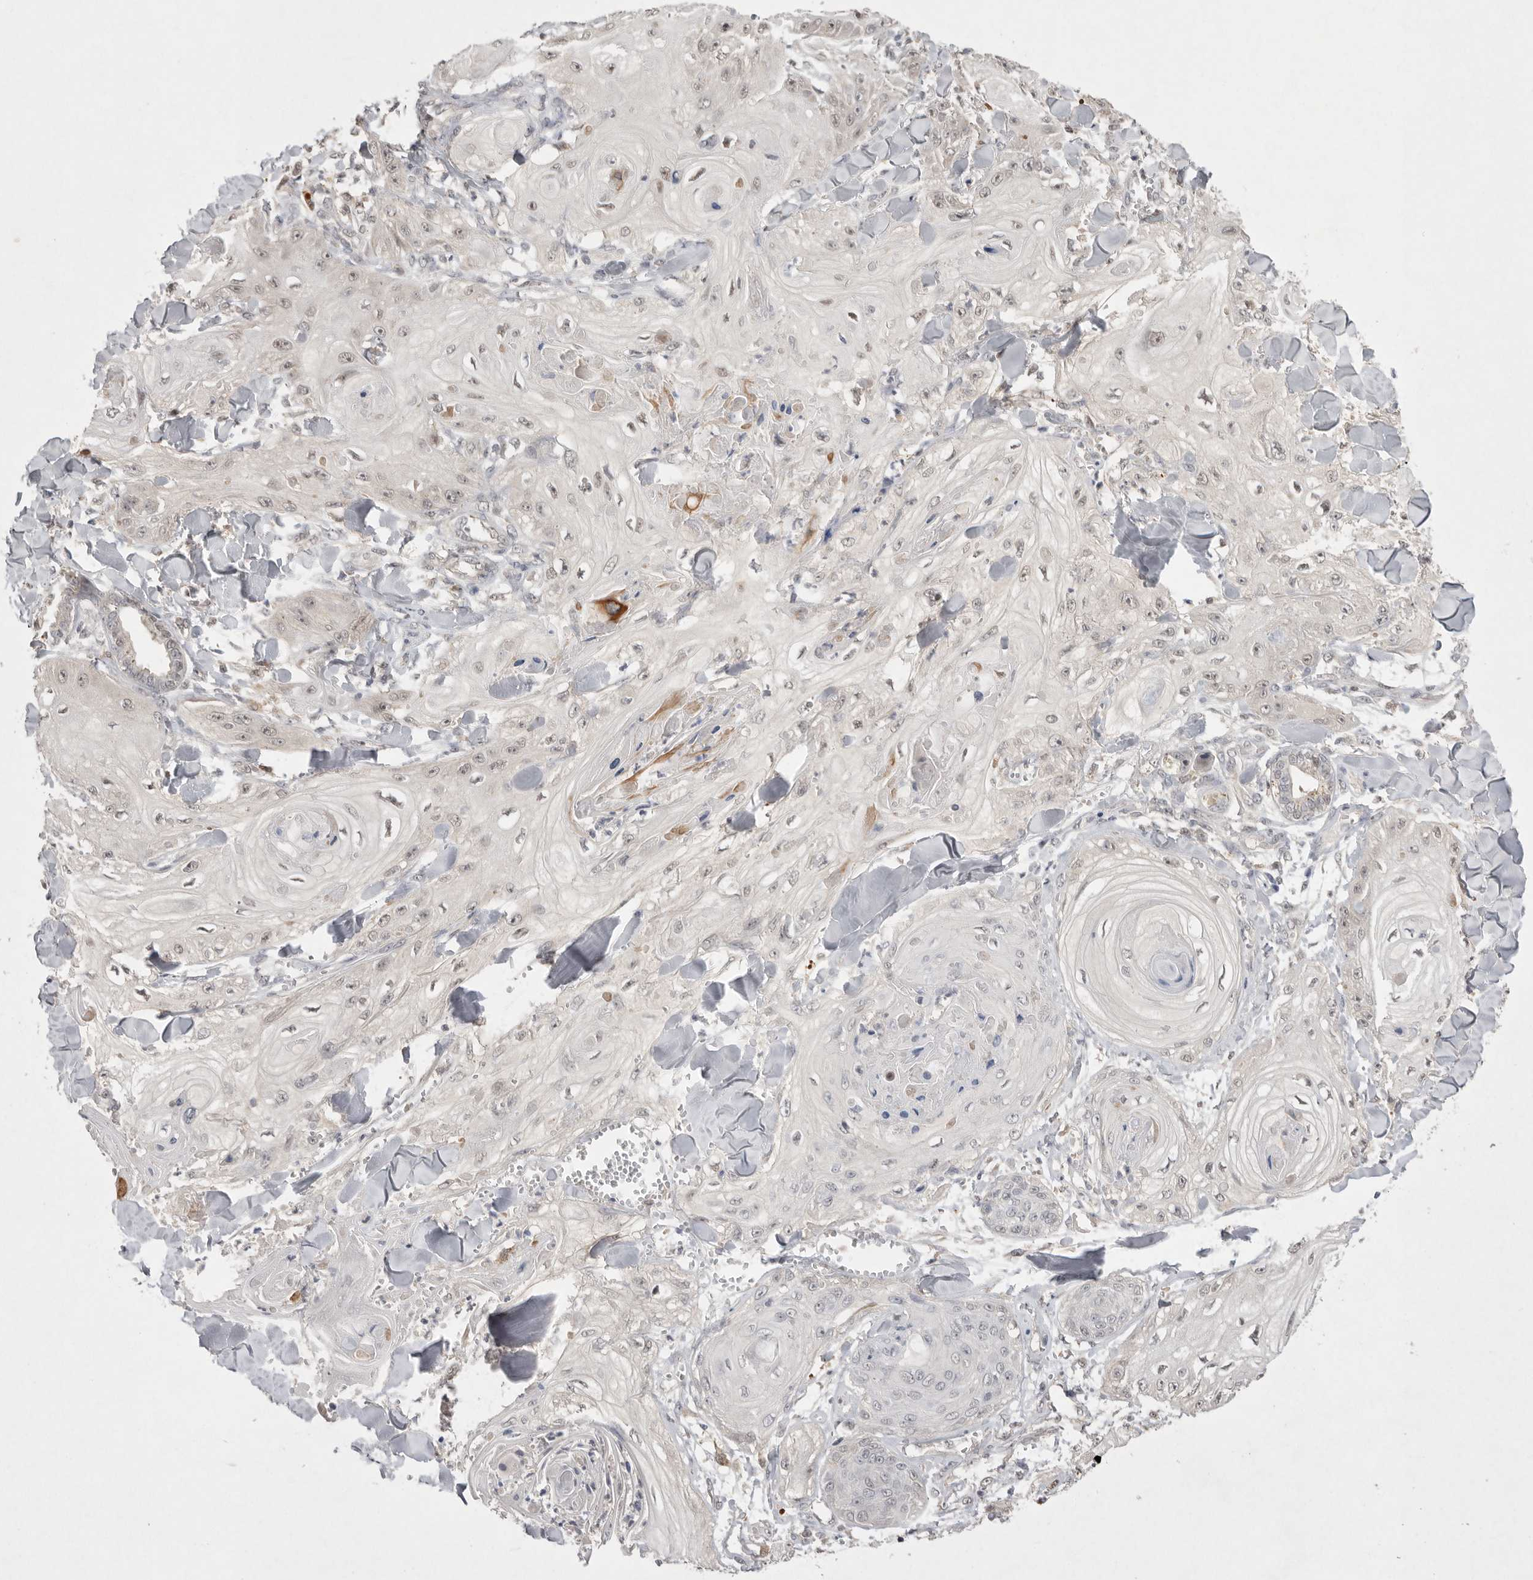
{"staining": {"intensity": "weak", "quantity": "<25%", "location": "nuclear"}, "tissue": "skin cancer", "cell_type": "Tumor cells", "image_type": "cancer", "snomed": [{"axis": "morphology", "description": "Squamous cell carcinoma, NOS"}, {"axis": "topography", "description": "Skin"}], "caption": "Immunohistochemistry (IHC) image of neoplastic tissue: squamous cell carcinoma (skin) stained with DAB shows no significant protein expression in tumor cells.", "gene": "HUS1", "patient": {"sex": "male", "age": 74}}